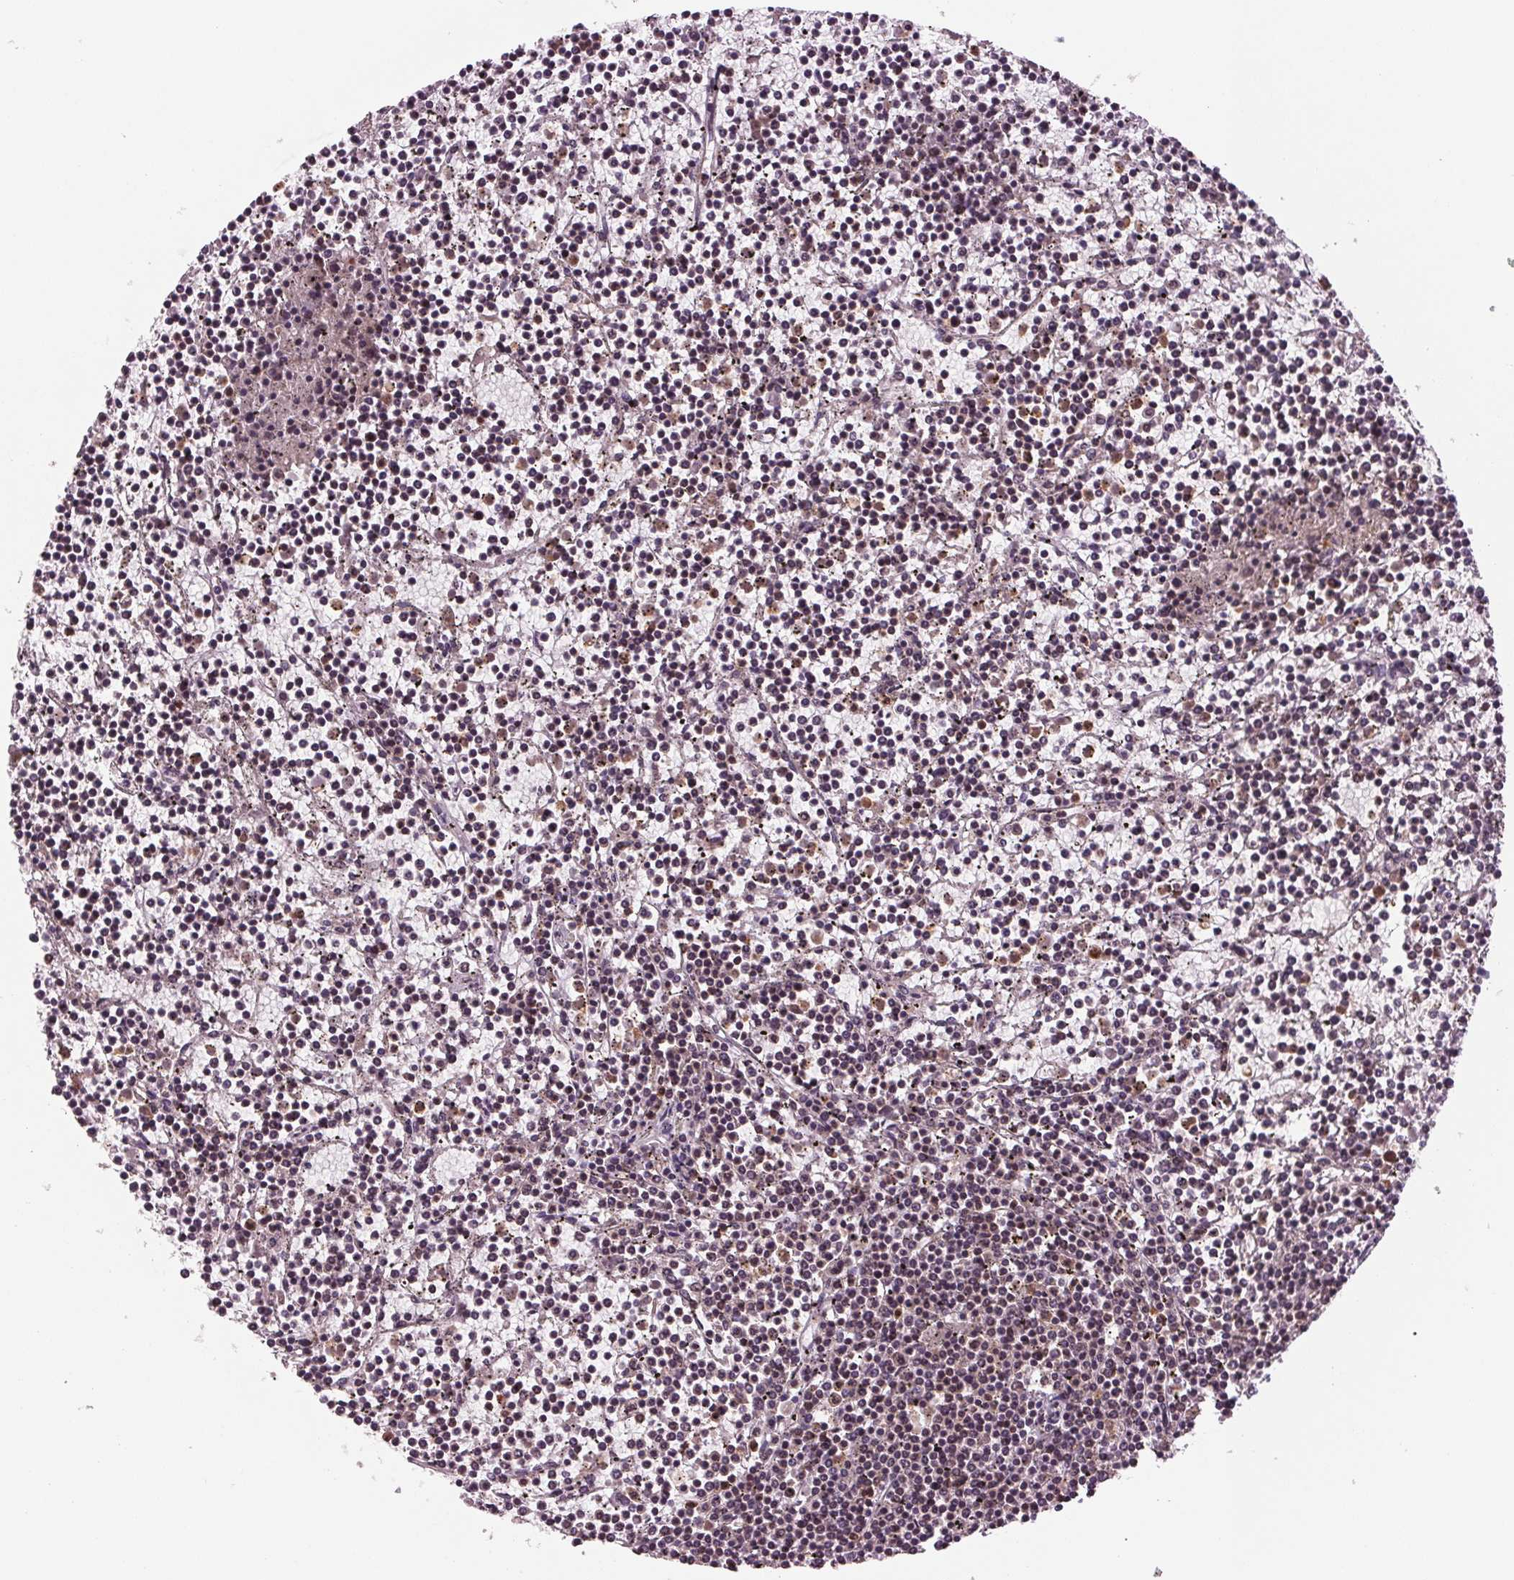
{"staining": {"intensity": "negative", "quantity": "none", "location": "none"}, "tissue": "lymphoma", "cell_type": "Tumor cells", "image_type": "cancer", "snomed": [{"axis": "morphology", "description": "Malignant lymphoma, non-Hodgkin's type, Low grade"}, {"axis": "topography", "description": "Spleen"}], "caption": "The immunohistochemistry (IHC) micrograph has no significant positivity in tumor cells of lymphoma tissue.", "gene": "STAT3", "patient": {"sex": "female", "age": 19}}